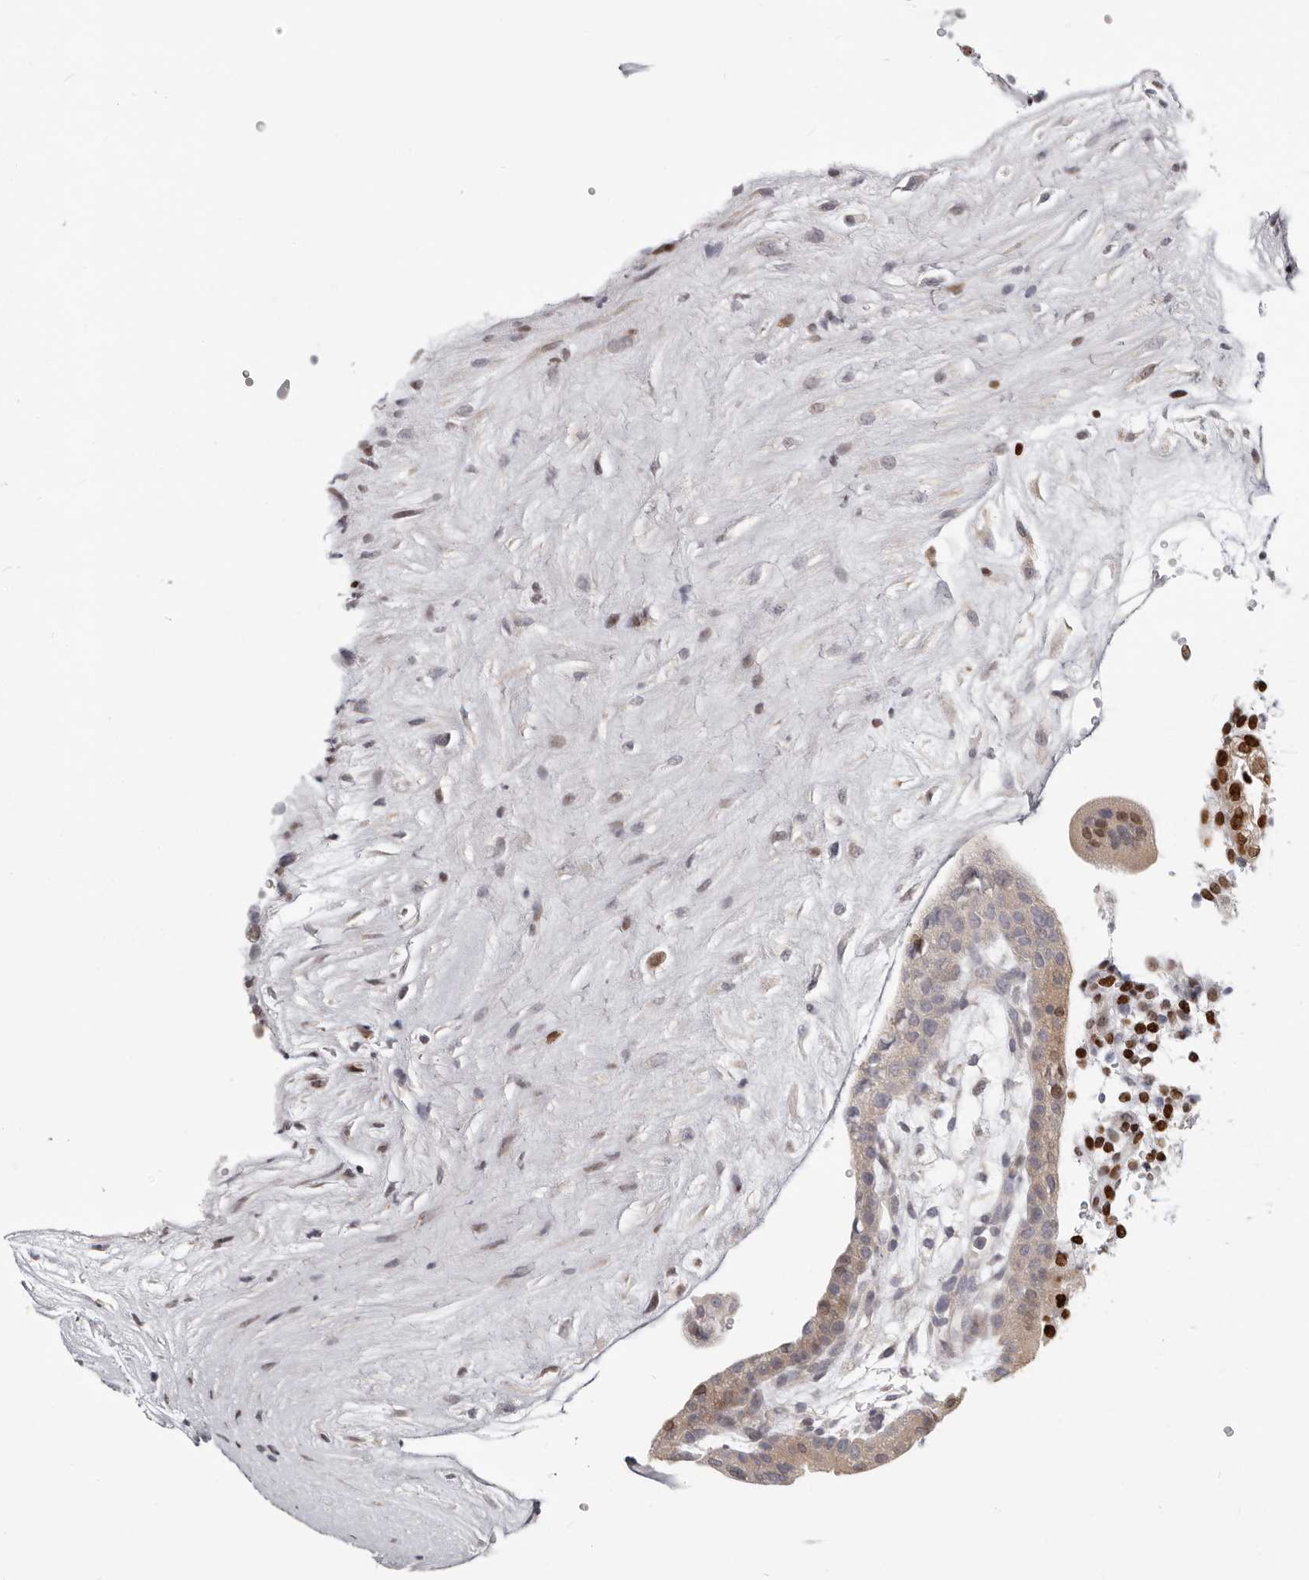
{"staining": {"intensity": "strong", "quantity": ">75%", "location": "nuclear"}, "tissue": "placenta", "cell_type": "Decidual cells", "image_type": "normal", "snomed": [{"axis": "morphology", "description": "Normal tissue, NOS"}, {"axis": "topography", "description": "Placenta"}], "caption": "An IHC histopathology image of normal tissue is shown. Protein staining in brown highlights strong nuclear positivity in placenta within decidual cells.", "gene": "SRP19", "patient": {"sex": "female", "age": 18}}